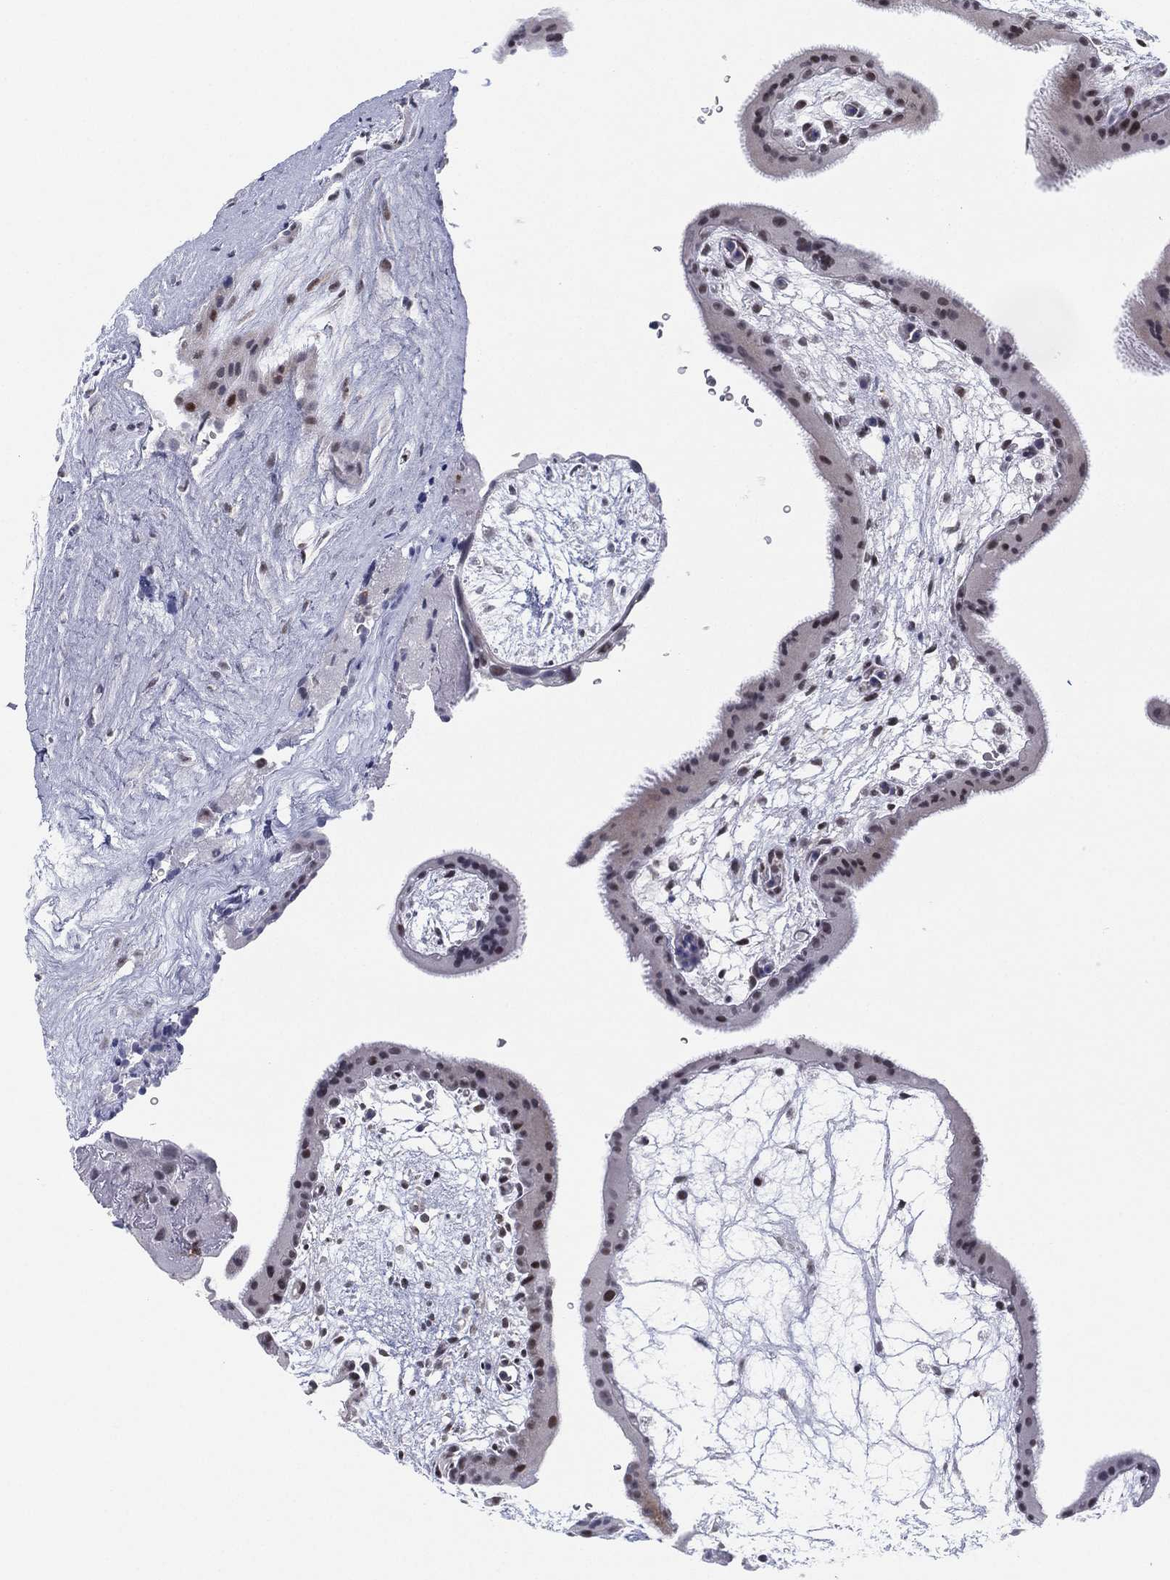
{"staining": {"intensity": "negative", "quantity": "none", "location": "none"}, "tissue": "placenta", "cell_type": "Decidual cells", "image_type": "normal", "snomed": [{"axis": "morphology", "description": "Normal tissue, NOS"}, {"axis": "topography", "description": "Placenta"}], "caption": "Human placenta stained for a protein using immunohistochemistry demonstrates no staining in decidual cells.", "gene": "CD177", "patient": {"sex": "female", "age": 19}}